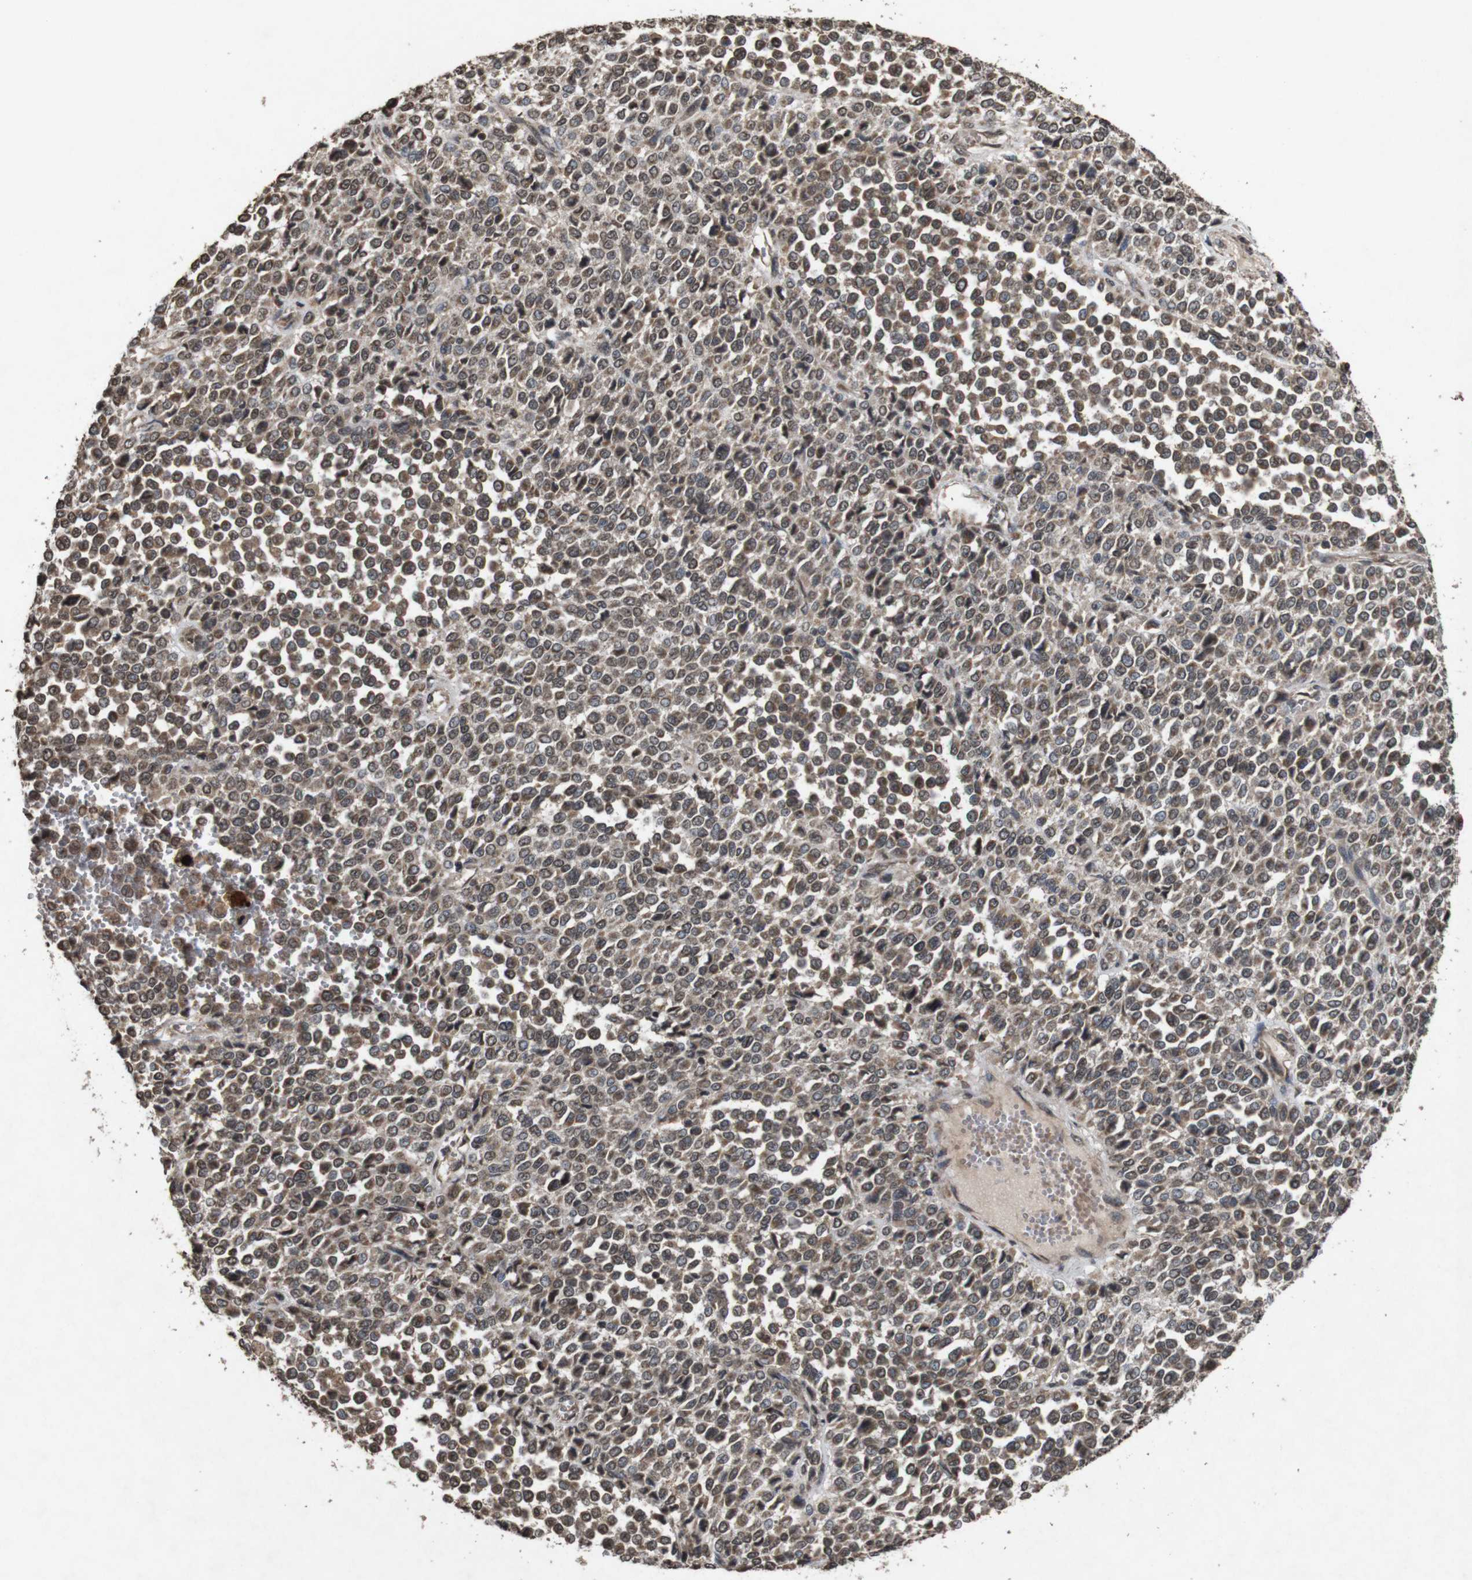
{"staining": {"intensity": "moderate", "quantity": ">75%", "location": "cytoplasmic/membranous,nuclear"}, "tissue": "melanoma", "cell_type": "Tumor cells", "image_type": "cancer", "snomed": [{"axis": "morphology", "description": "Malignant melanoma, Metastatic site"}, {"axis": "topography", "description": "Pancreas"}], "caption": "A high-resolution histopathology image shows immunohistochemistry (IHC) staining of melanoma, which shows moderate cytoplasmic/membranous and nuclear staining in approximately >75% of tumor cells.", "gene": "SORL1", "patient": {"sex": "female", "age": 30}}